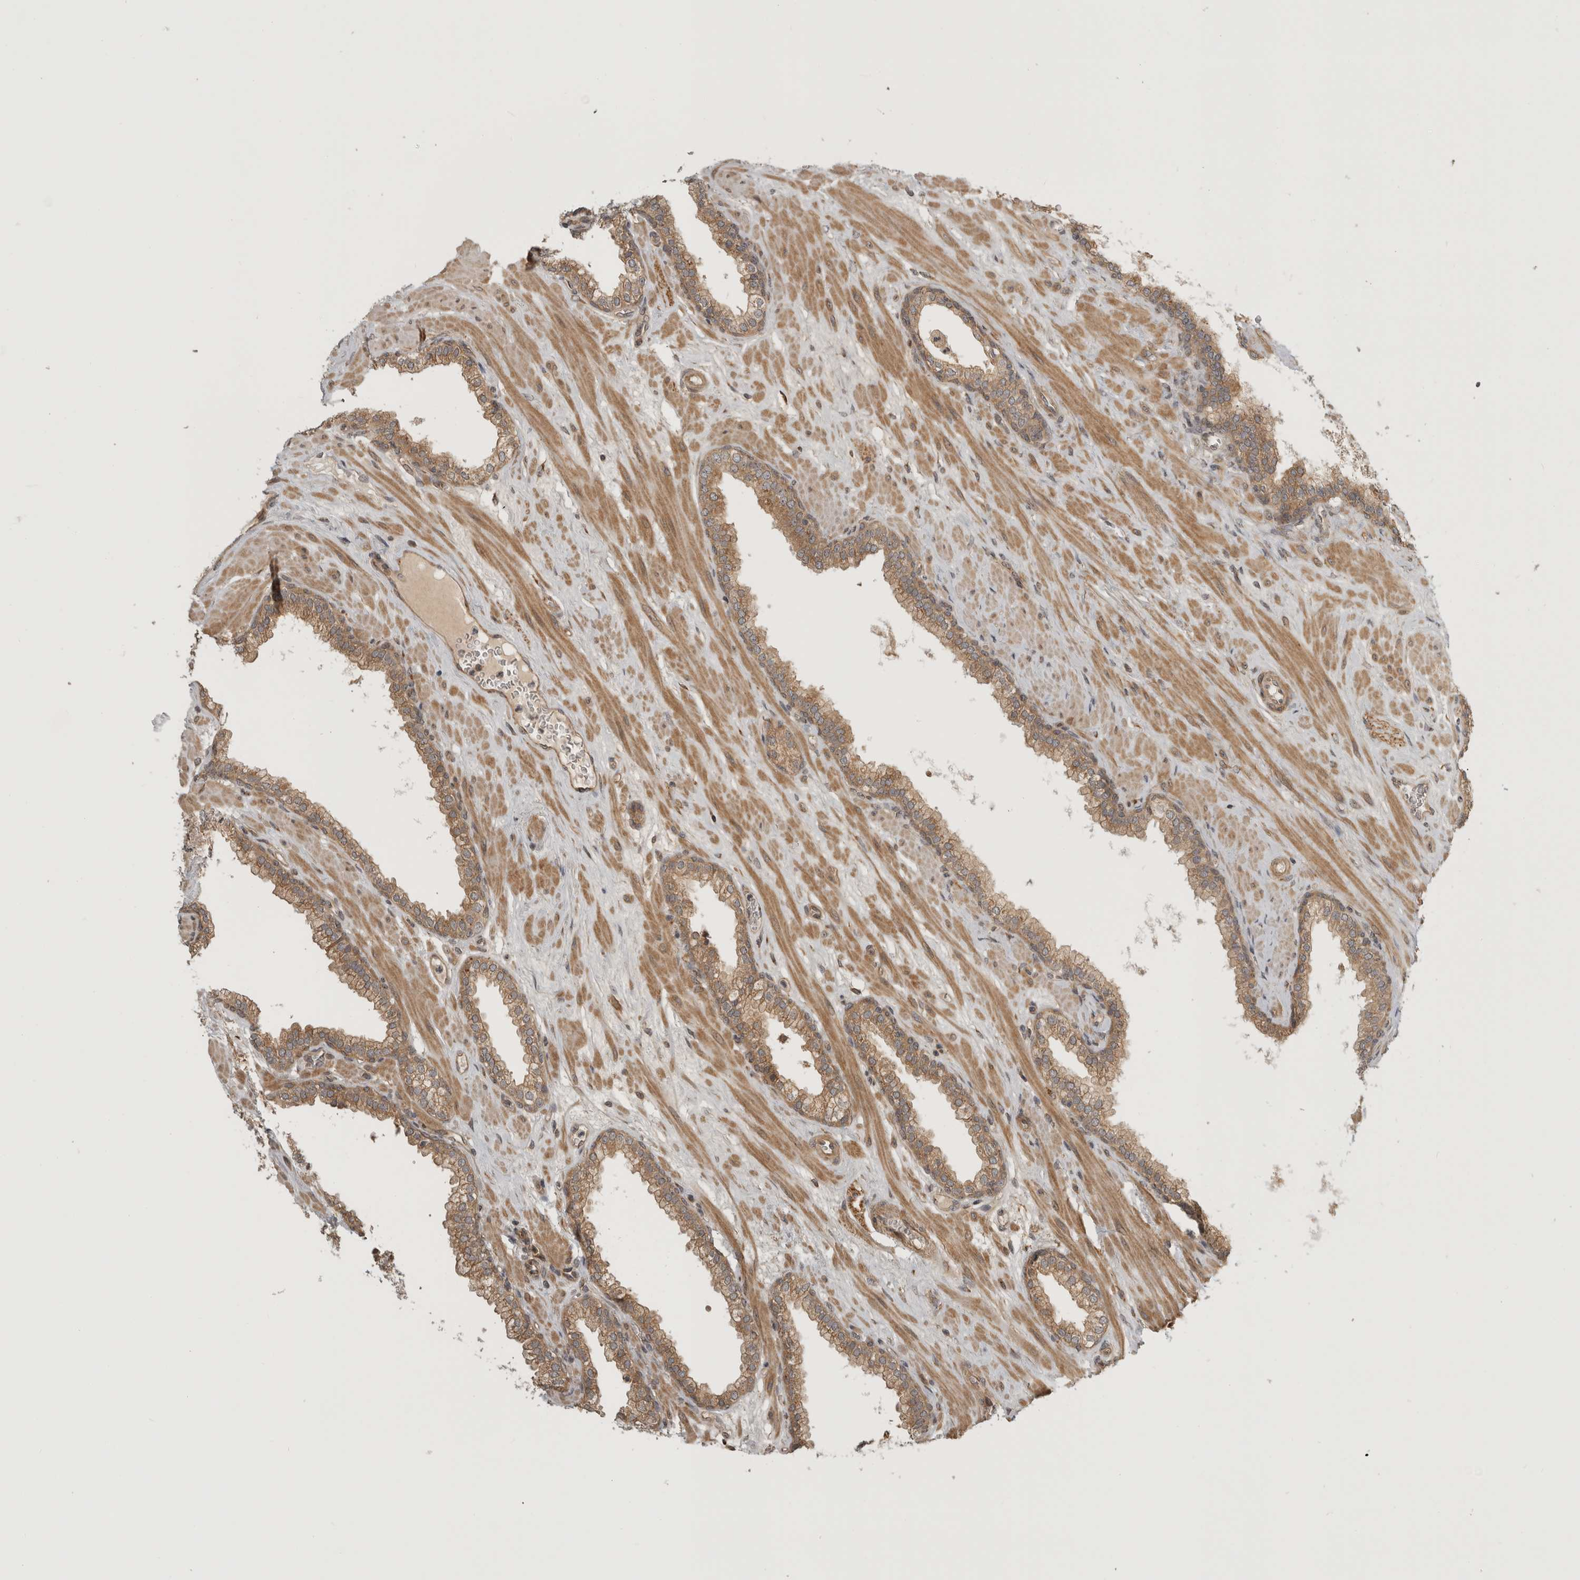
{"staining": {"intensity": "moderate", "quantity": ">75%", "location": "cytoplasmic/membranous"}, "tissue": "prostate", "cell_type": "Glandular cells", "image_type": "normal", "snomed": [{"axis": "morphology", "description": "Normal tissue, NOS"}, {"axis": "morphology", "description": "Urothelial carcinoma, Low grade"}, {"axis": "topography", "description": "Urinary bladder"}, {"axis": "topography", "description": "Prostate"}], "caption": "Prostate stained with DAB immunohistochemistry shows medium levels of moderate cytoplasmic/membranous staining in approximately >75% of glandular cells. Ihc stains the protein in brown and the nuclei are stained blue.", "gene": "CUEDC1", "patient": {"sex": "male", "age": 60}}